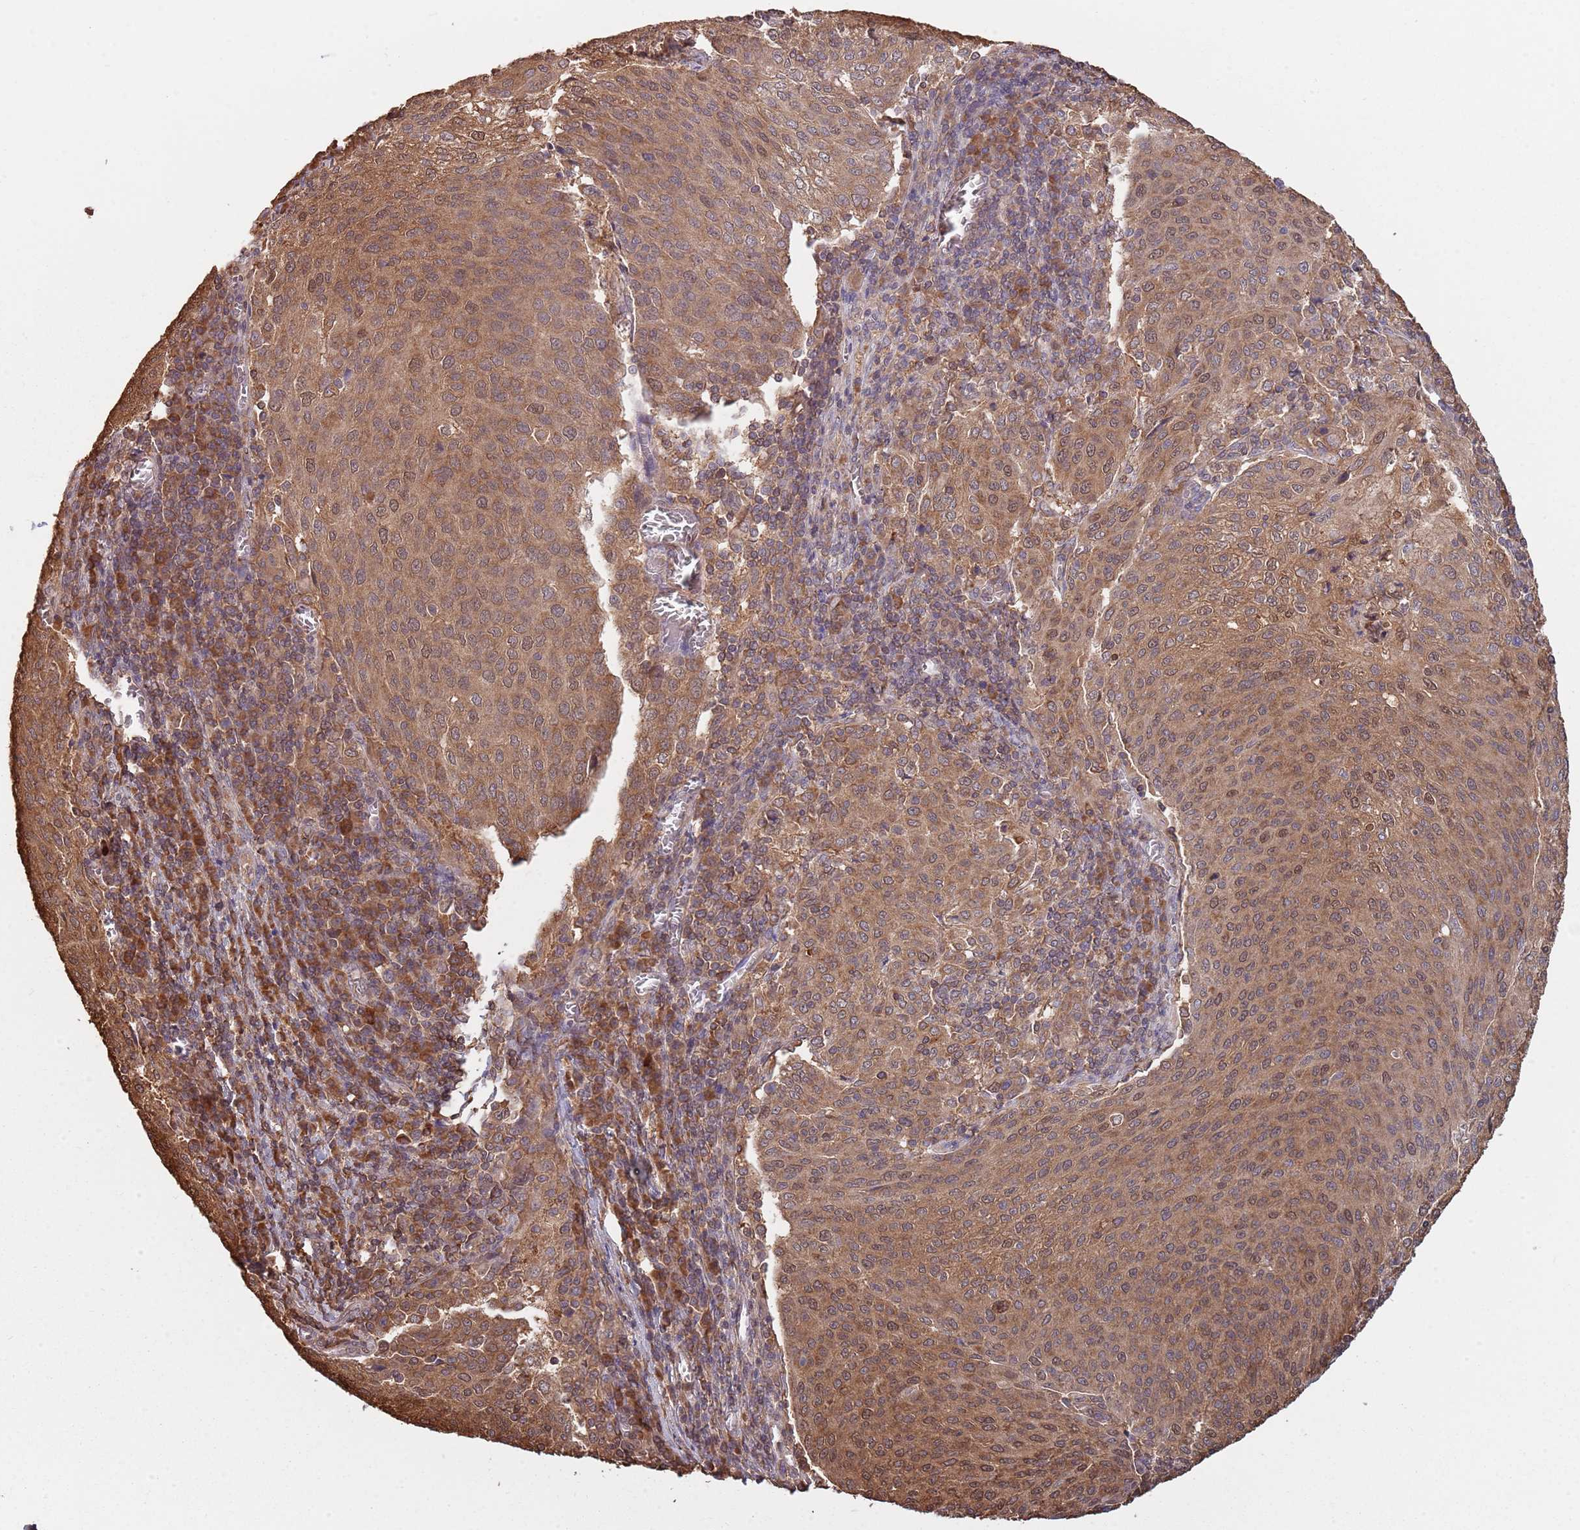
{"staining": {"intensity": "moderate", "quantity": ">75%", "location": "cytoplasmic/membranous,nuclear"}, "tissue": "cervical cancer", "cell_type": "Tumor cells", "image_type": "cancer", "snomed": [{"axis": "morphology", "description": "Squamous cell carcinoma, NOS"}, {"axis": "topography", "description": "Cervix"}], "caption": "The image shows immunohistochemical staining of cervical cancer. There is moderate cytoplasmic/membranous and nuclear staining is present in about >75% of tumor cells.", "gene": "COG4", "patient": {"sex": "female", "age": 46}}